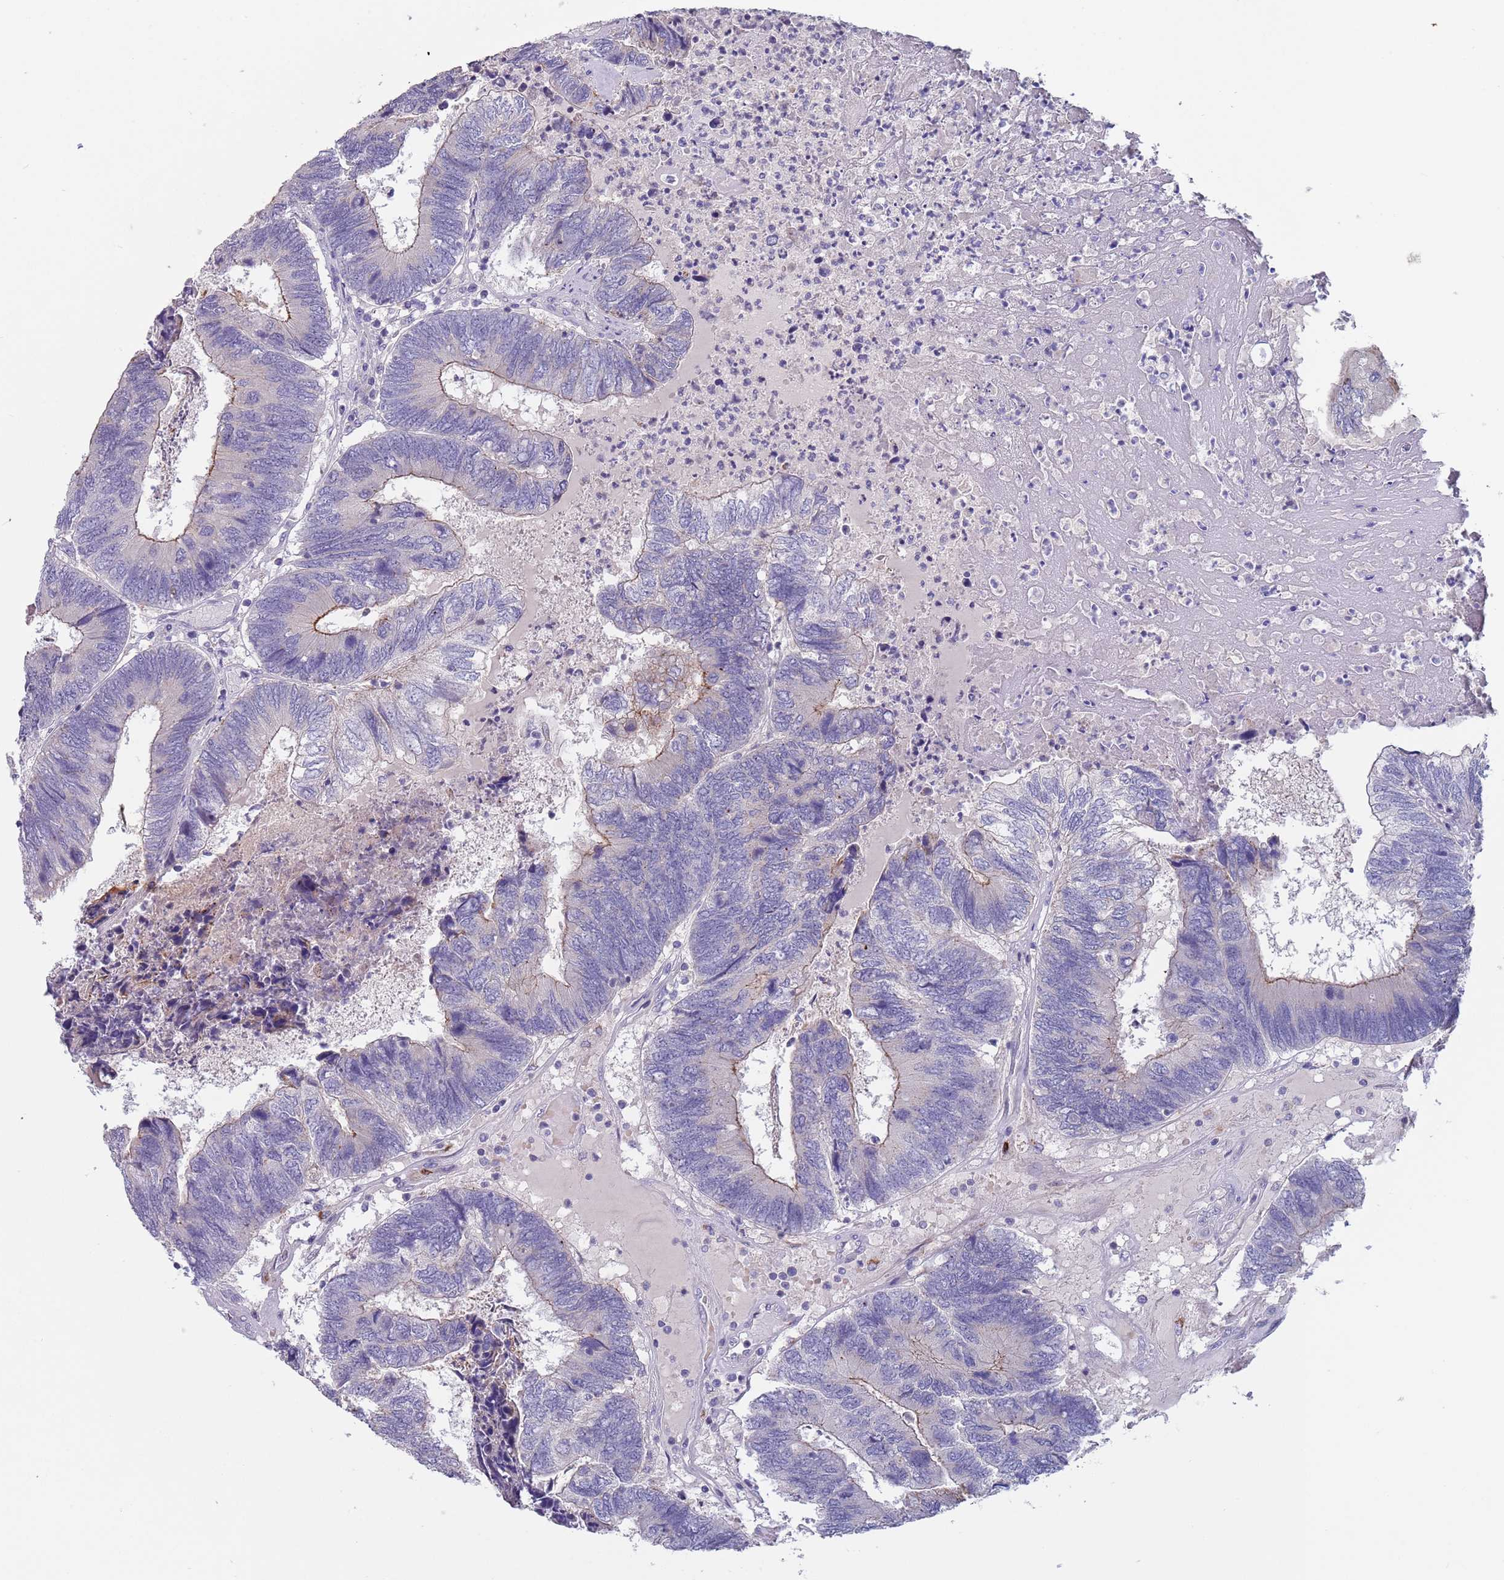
{"staining": {"intensity": "weak", "quantity": "25%-75%", "location": "cytoplasmic/membranous"}, "tissue": "colorectal cancer", "cell_type": "Tumor cells", "image_type": "cancer", "snomed": [{"axis": "morphology", "description": "Adenocarcinoma, NOS"}, {"axis": "topography", "description": "Colon"}], "caption": "Weak cytoplasmic/membranous expression is appreciated in approximately 25%-75% of tumor cells in adenocarcinoma (colorectal).", "gene": "MAN1C1", "patient": {"sex": "female", "age": 67}}